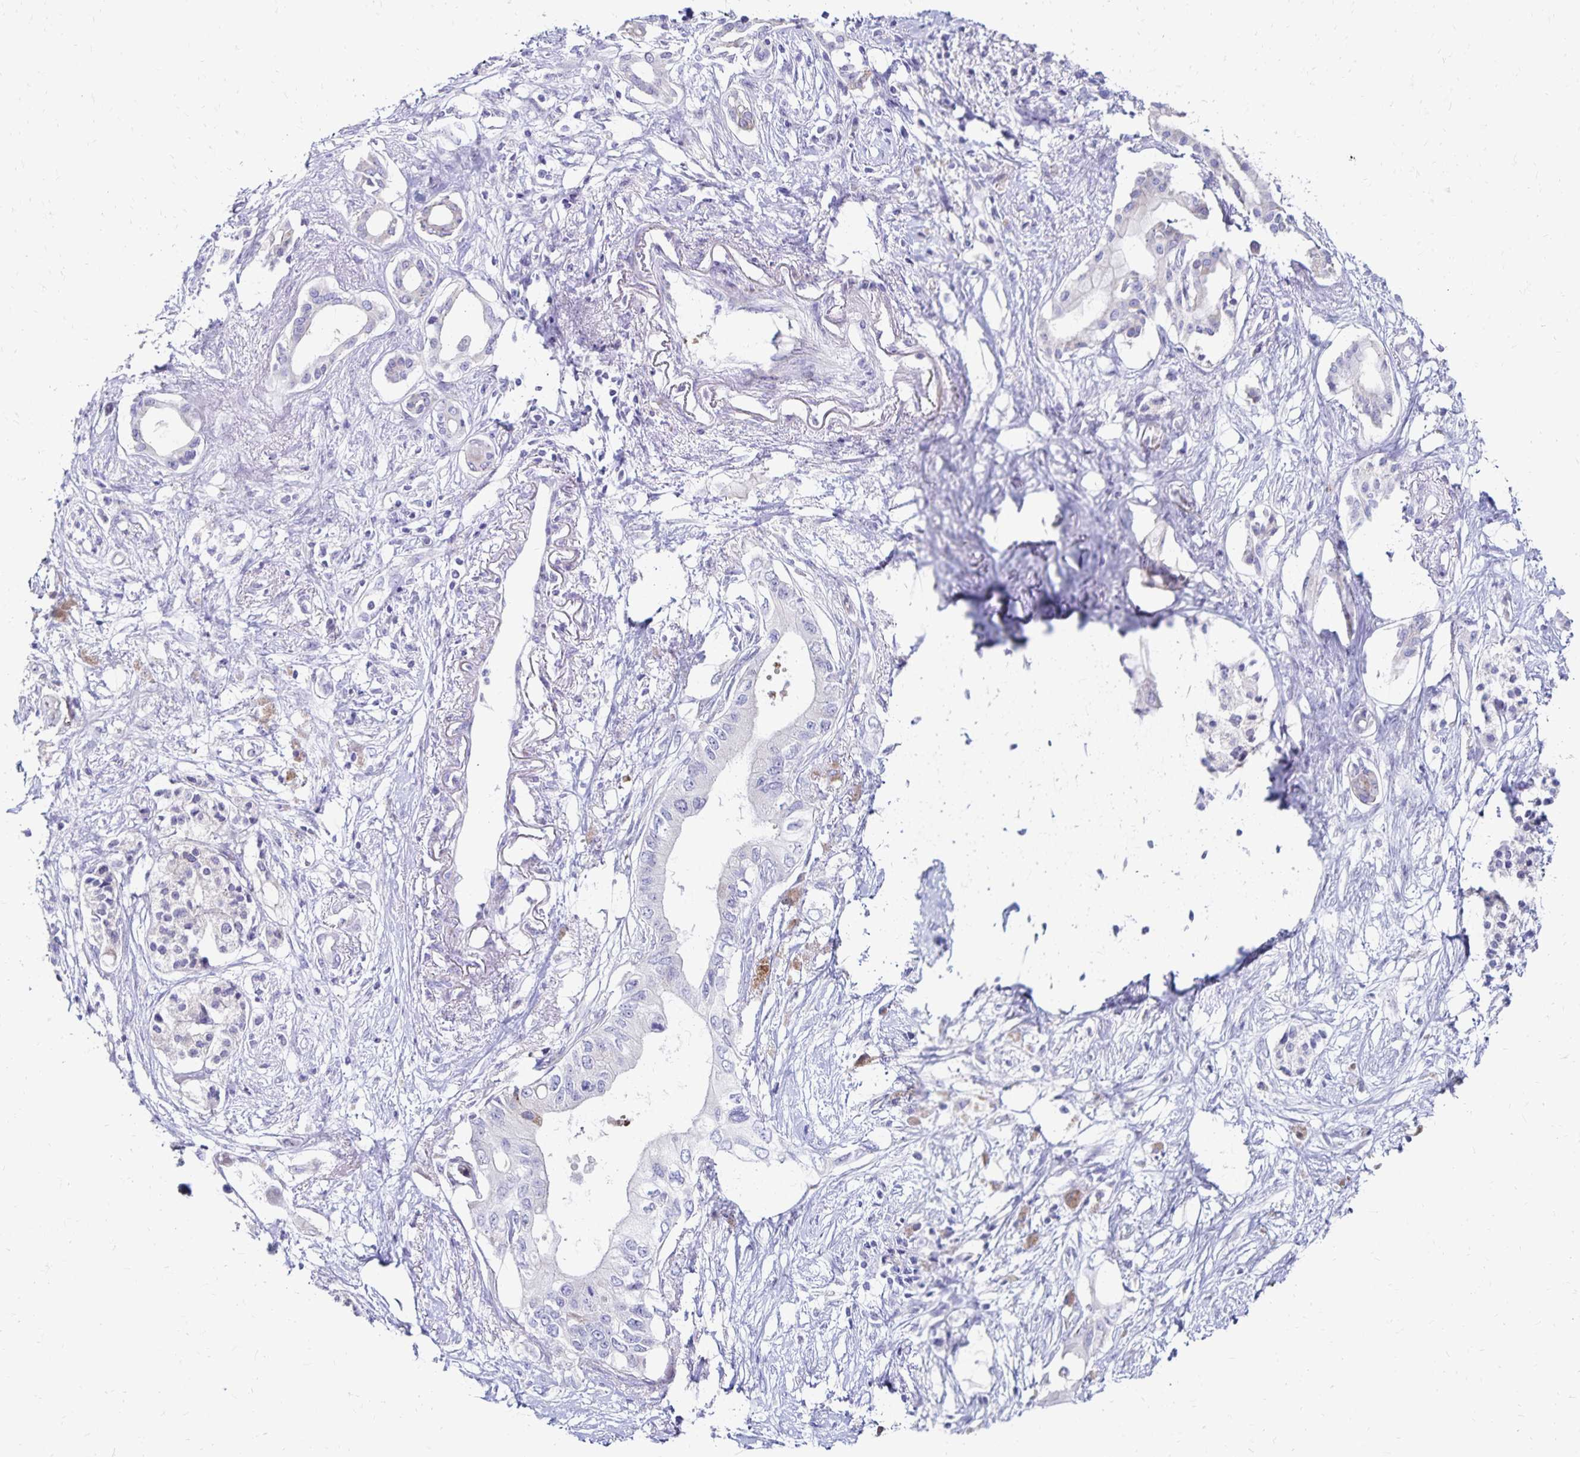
{"staining": {"intensity": "negative", "quantity": "none", "location": "none"}, "tissue": "pancreatic cancer", "cell_type": "Tumor cells", "image_type": "cancer", "snomed": [{"axis": "morphology", "description": "Adenocarcinoma, NOS"}, {"axis": "topography", "description": "Pancreas"}], "caption": "A micrograph of human pancreatic cancer (adenocarcinoma) is negative for staining in tumor cells.", "gene": "NECAP1", "patient": {"sex": "female", "age": 63}}